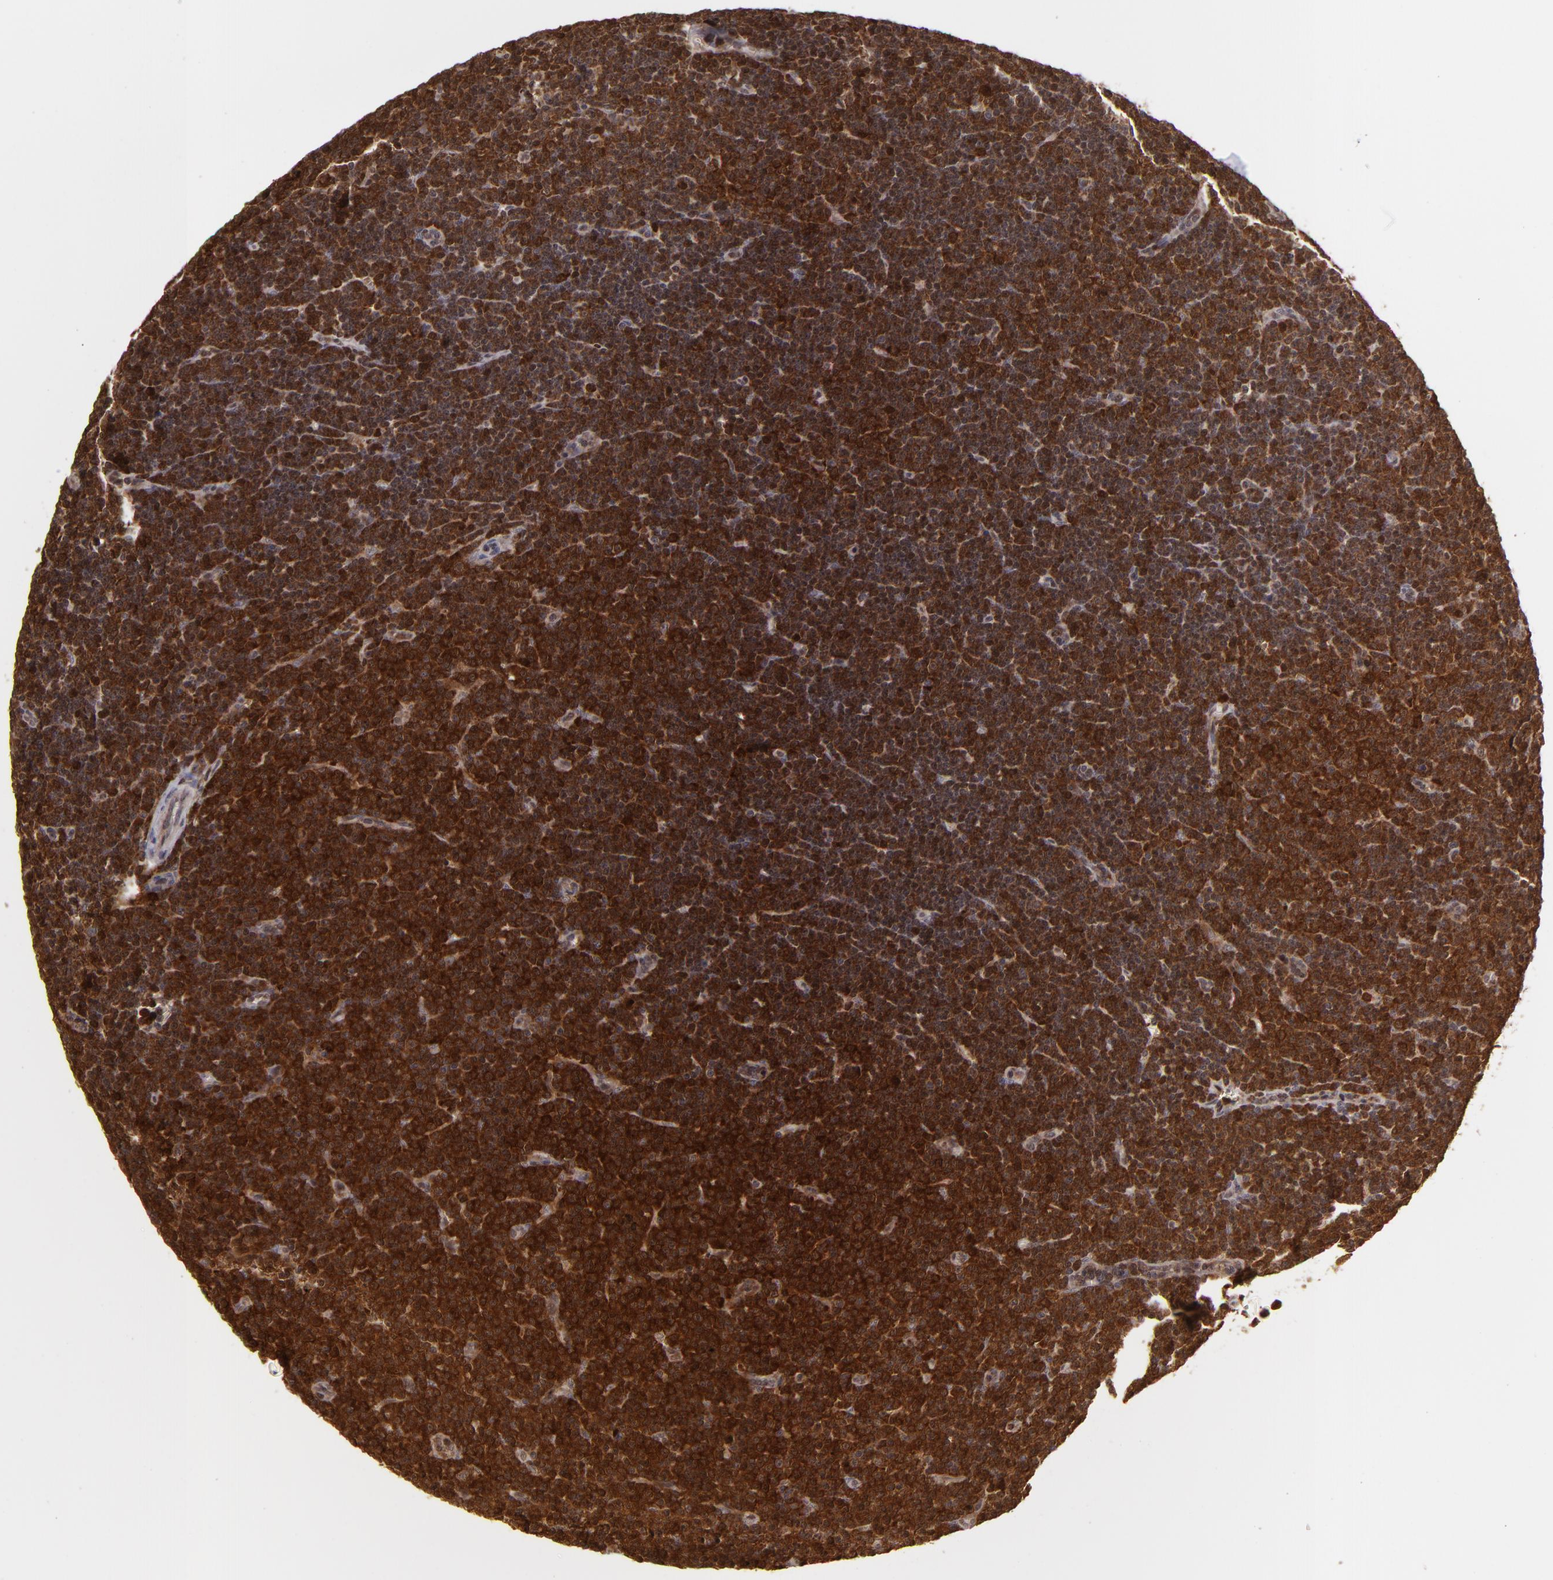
{"staining": {"intensity": "strong", "quantity": ">75%", "location": "cytoplasmic/membranous,nuclear"}, "tissue": "lymphoma", "cell_type": "Tumor cells", "image_type": "cancer", "snomed": [{"axis": "morphology", "description": "Malignant lymphoma, non-Hodgkin's type, Low grade"}, {"axis": "topography", "description": "Lymph node"}], "caption": "Brown immunohistochemical staining in human malignant lymphoma, non-Hodgkin's type (low-grade) reveals strong cytoplasmic/membranous and nuclear expression in approximately >75% of tumor cells. The protein is shown in brown color, while the nuclei are stained blue.", "gene": "ZBTB33", "patient": {"sex": "male", "age": 57}}